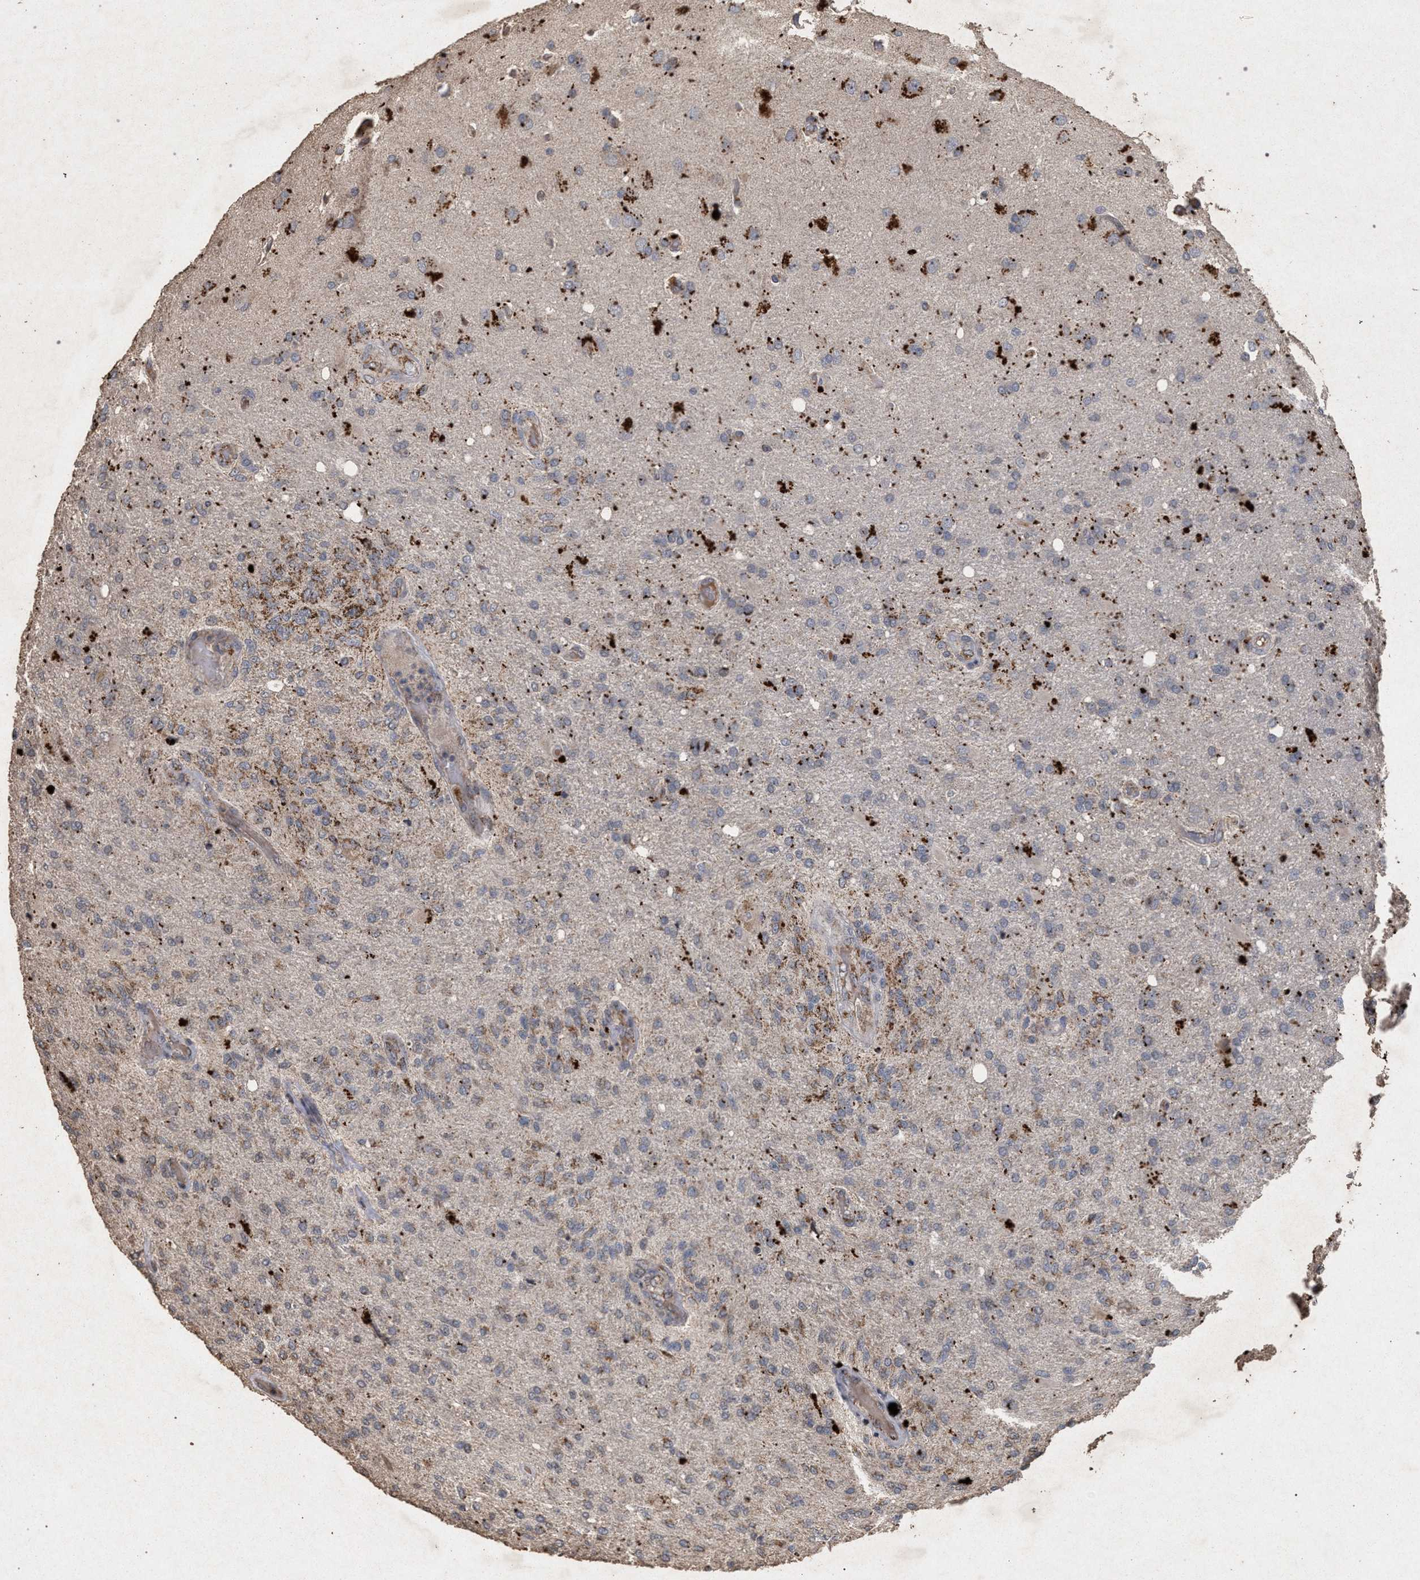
{"staining": {"intensity": "weak", "quantity": "<25%", "location": "cytoplasmic/membranous"}, "tissue": "glioma", "cell_type": "Tumor cells", "image_type": "cancer", "snomed": [{"axis": "morphology", "description": "Normal tissue, NOS"}, {"axis": "morphology", "description": "Glioma, malignant, High grade"}, {"axis": "topography", "description": "Cerebral cortex"}], "caption": "DAB immunohistochemical staining of glioma reveals no significant expression in tumor cells. Brightfield microscopy of immunohistochemistry stained with DAB (3,3'-diaminobenzidine) (brown) and hematoxylin (blue), captured at high magnification.", "gene": "PKD2L1", "patient": {"sex": "male", "age": 77}}